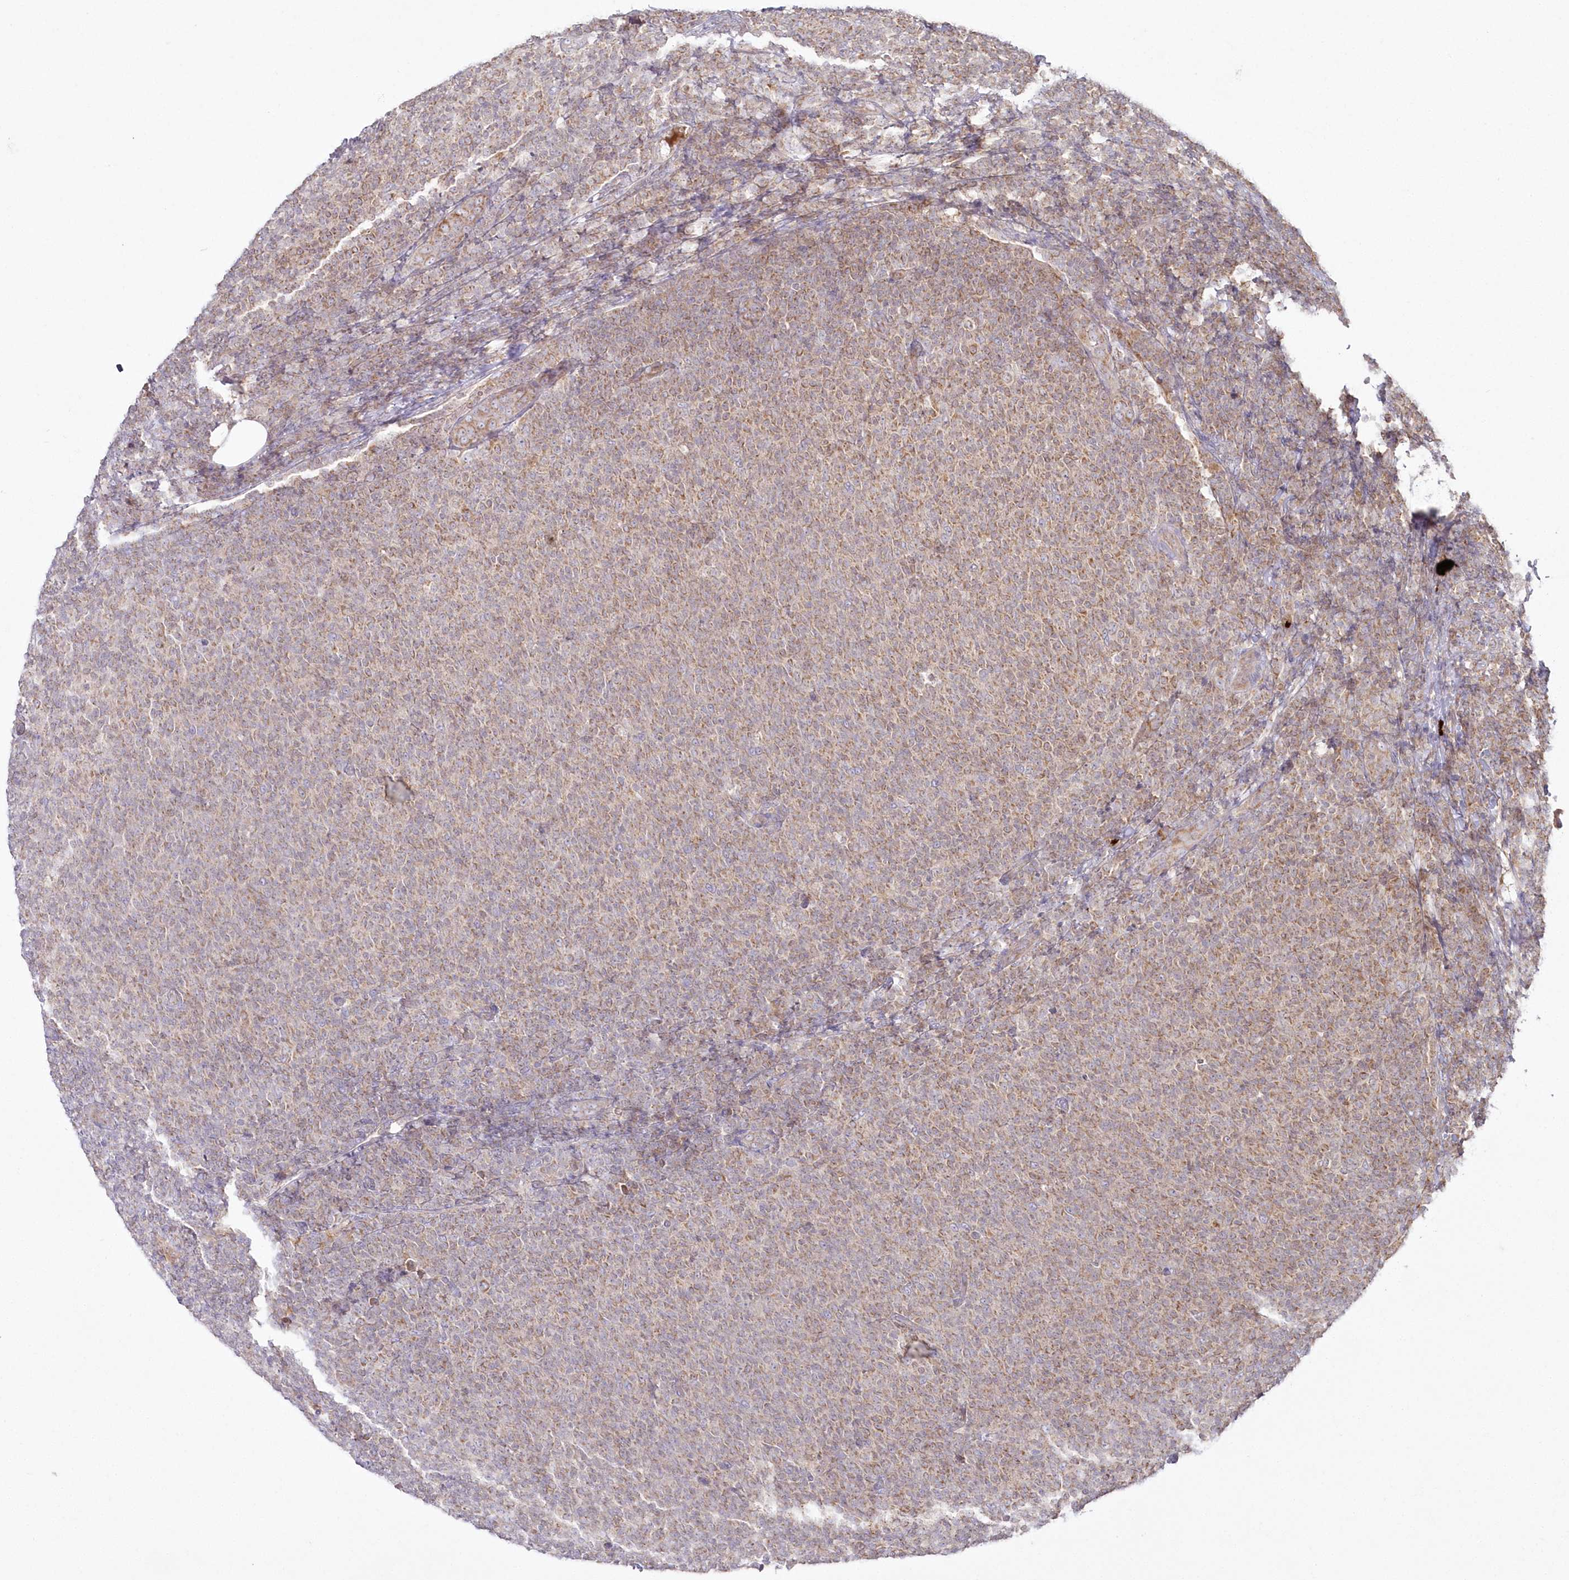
{"staining": {"intensity": "moderate", "quantity": ">75%", "location": "cytoplasmic/membranous"}, "tissue": "lymphoma", "cell_type": "Tumor cells", "image_type": "cancer", "snomed": [{"axis": "morphology", "description": "Malignant lymphoma, non-Hodgkin's type, Low grade"}, {"axis": "topography", "description": "Lymph node"}], "caption": "There is medium levels of moderate cytoplasmic/membranous positivity in tumor cells of lymphoma, as demonstrated by immunohistochemical staining (brown color).", "gene": "ARSB", "patient": {"sex": "male", "age": 66}}